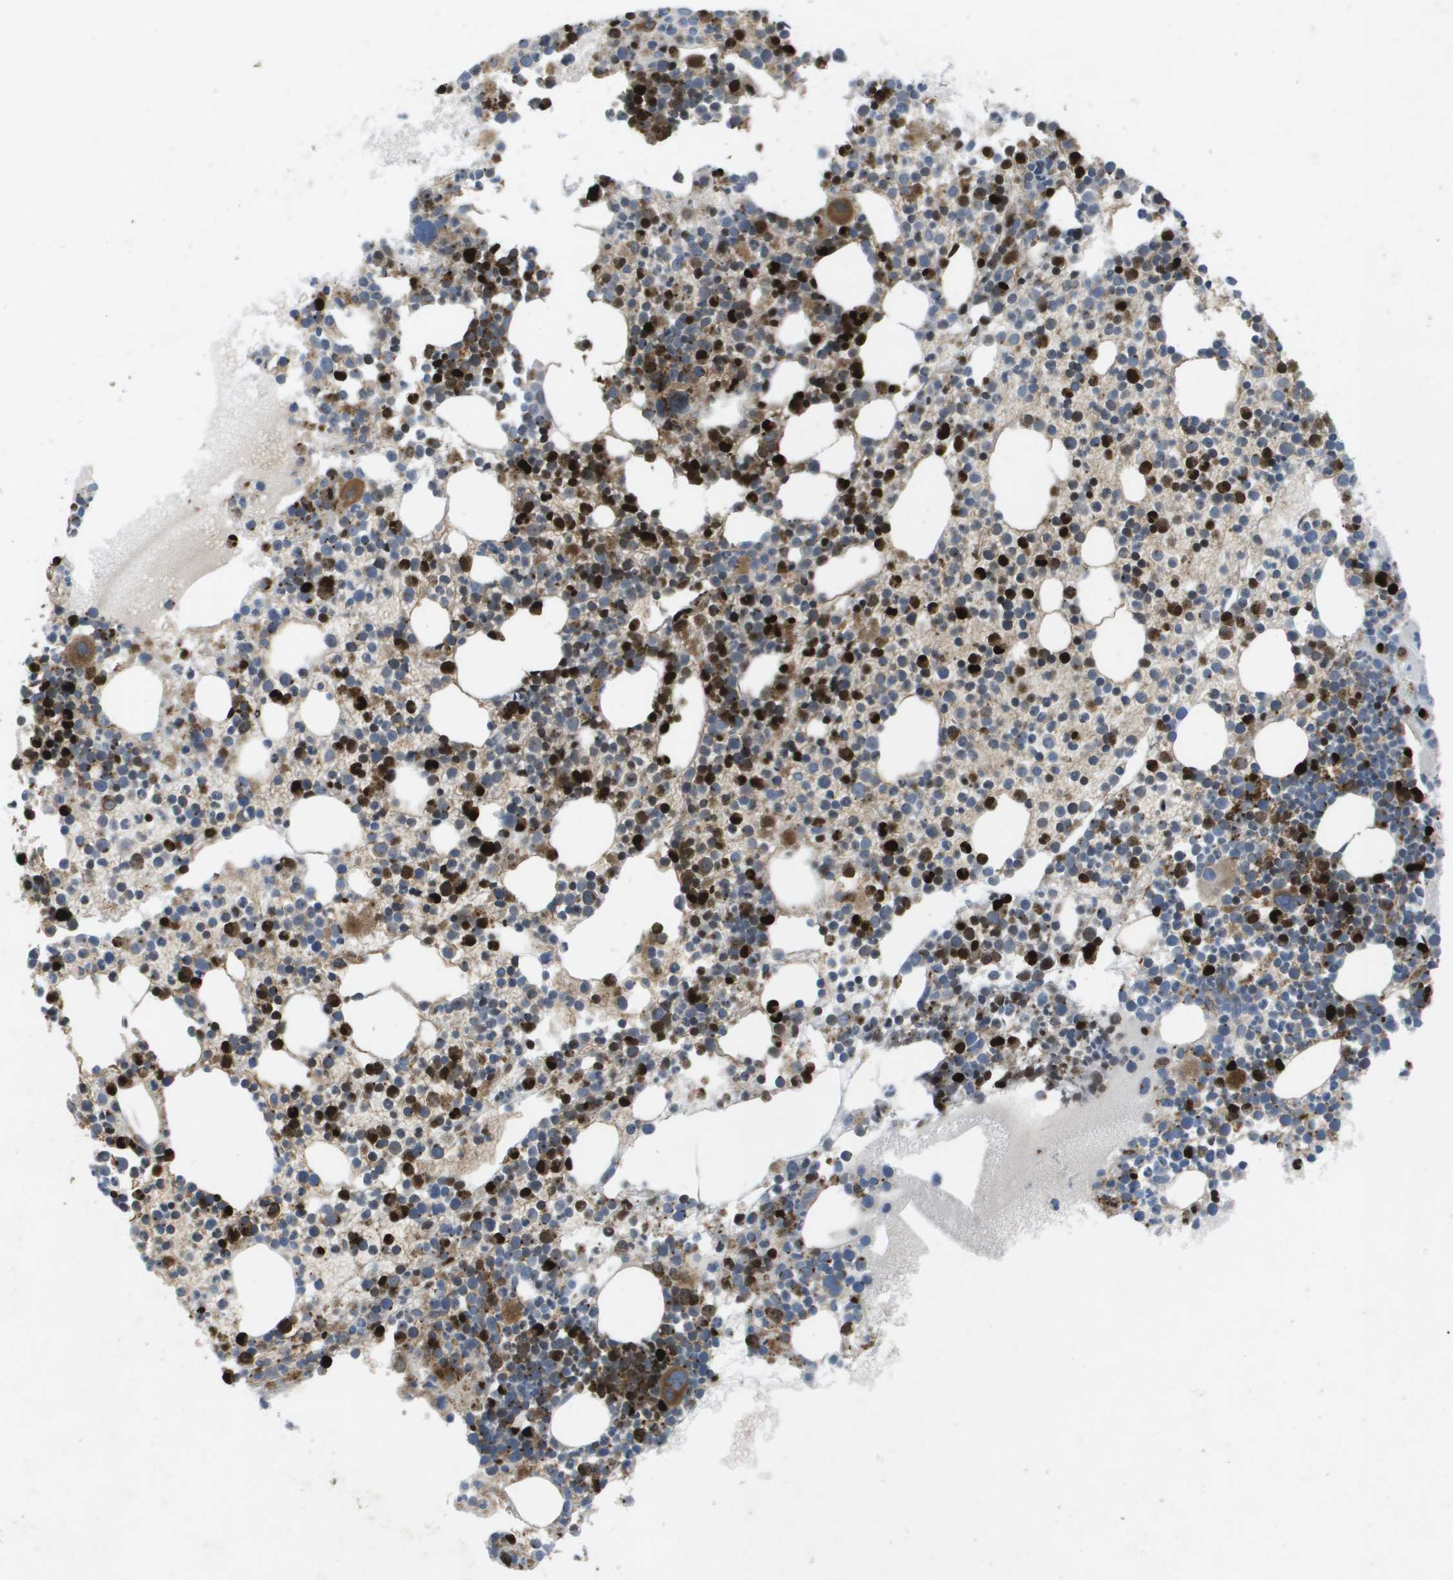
{"staining": {"intensity": "strong", "quantity": "25%-75%", "location": "cytoplasmic/membranous,nuclear"}, "tissue": "bone marrow", "cell_type": "Hematopoietic cells", "image_type": "normal", "snomed": [{"axis": "morphology", "description": "Normal tissue, NOS"}, {"axis": "morphology", "description": "Inflammation, NOS"}, {"axis": "topography", "description": "Bone marrow"}], "caption": "Strong cytoplasmic/membranous,nuclear protein positivity is seen in approximately 25%-75% of hematopoietic cells in bone marrow. The protein is shown in brown color, while the nuclei are stained blue.", "gene": "QSOX2", "patient": {"sex": "male", "age": 58}}